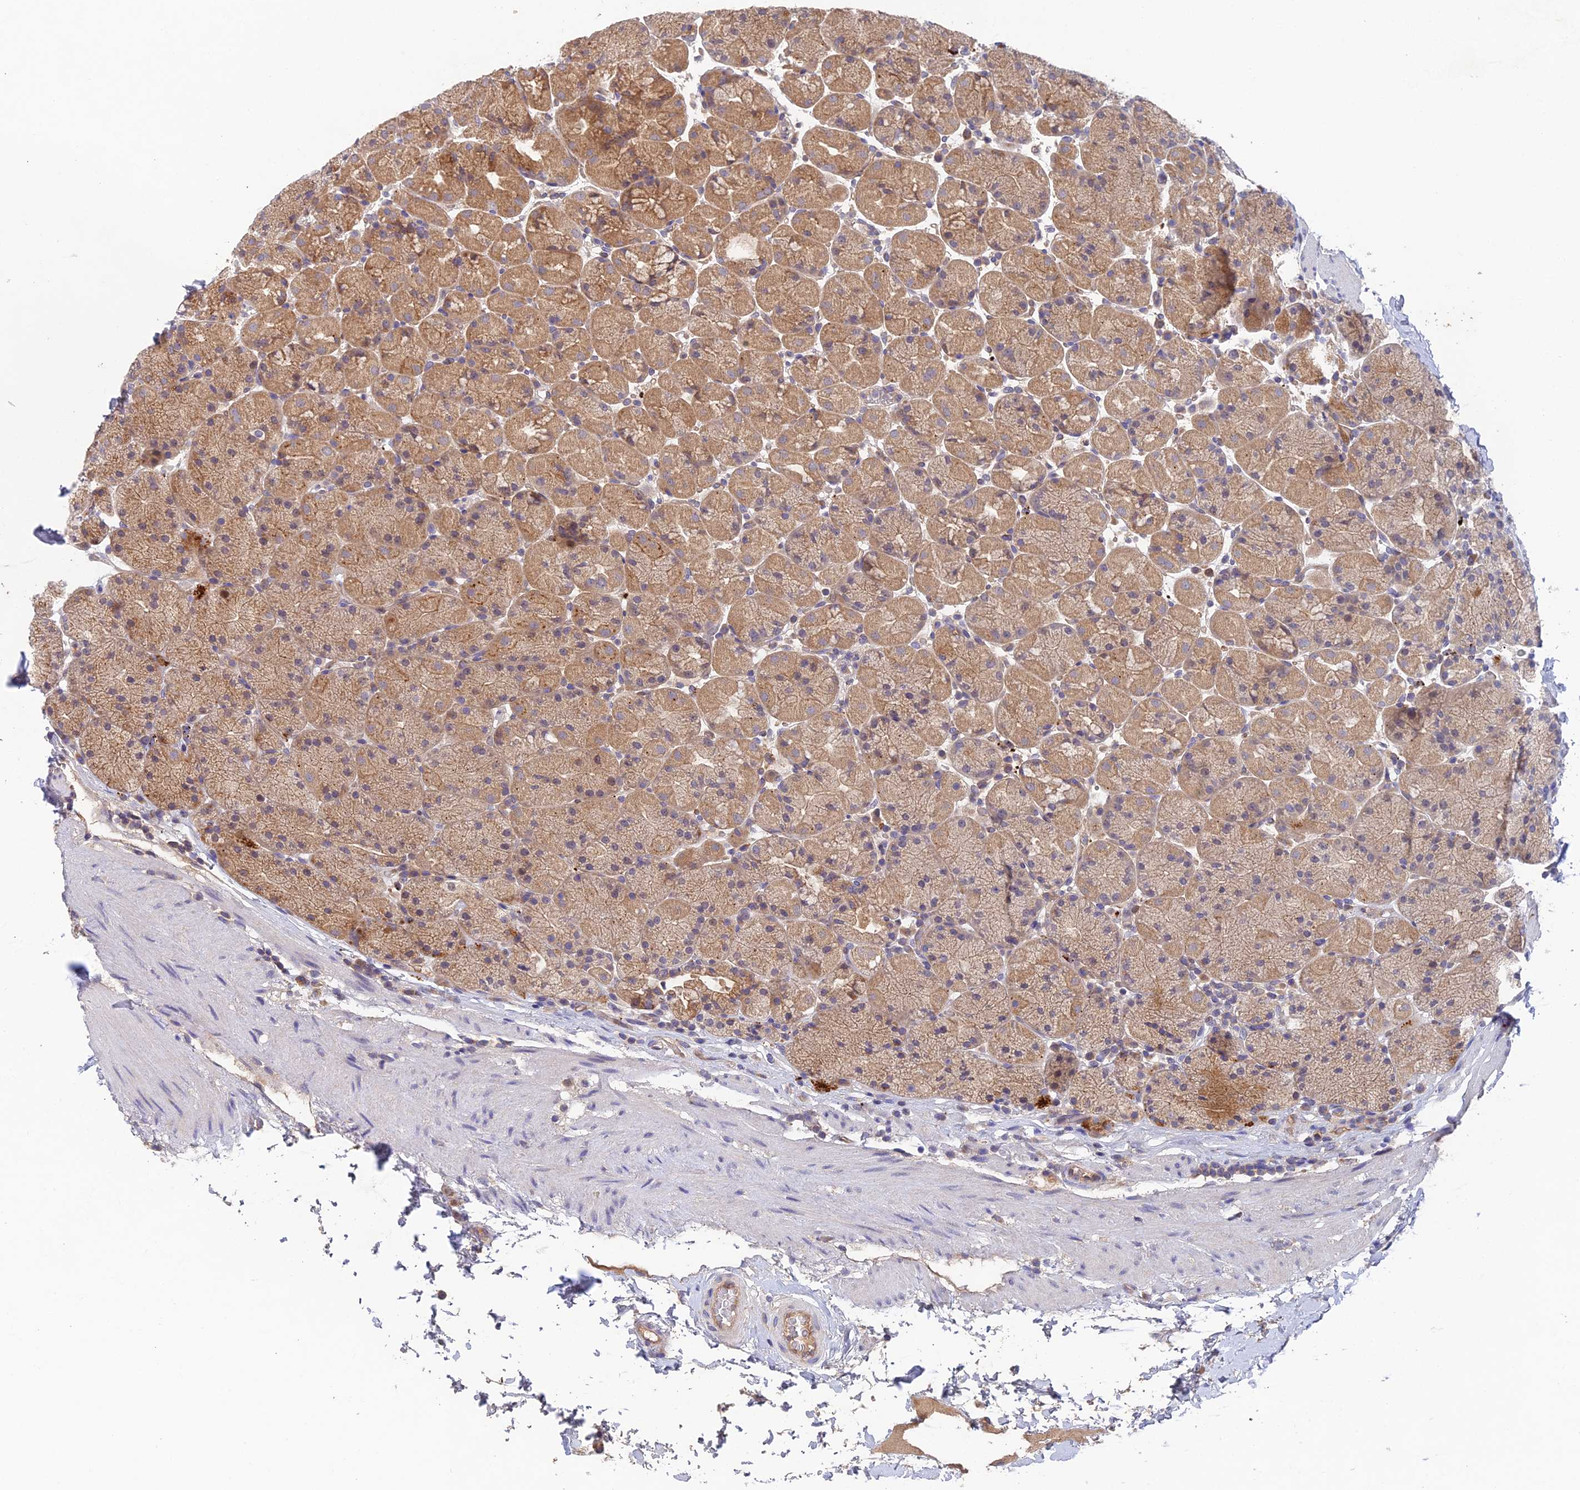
{"staining": {"intensity": "moderate", "quantity": "25%-75%", "location": "cytoplasmic/membranous"}, "tissue": "stomach", "cell_type": "Glandular cells", "image_type": "normal", "snomed": [{"axis": "morphology", "description": "Normal tissue, NOS"}, {"axis": "topography", "description": "Stomach, upper"}, {"axis": "topography", "description": "Stomach, lower"}], "caption": "Unremarkable stomach displays moderate cytoplasmic/membranous staining in approximately 25%-75% of glandular cells, visualized by immunohistochemistry.", "gene": "ADAMTS13", "patient": {"sex": "male", "age": 67}}